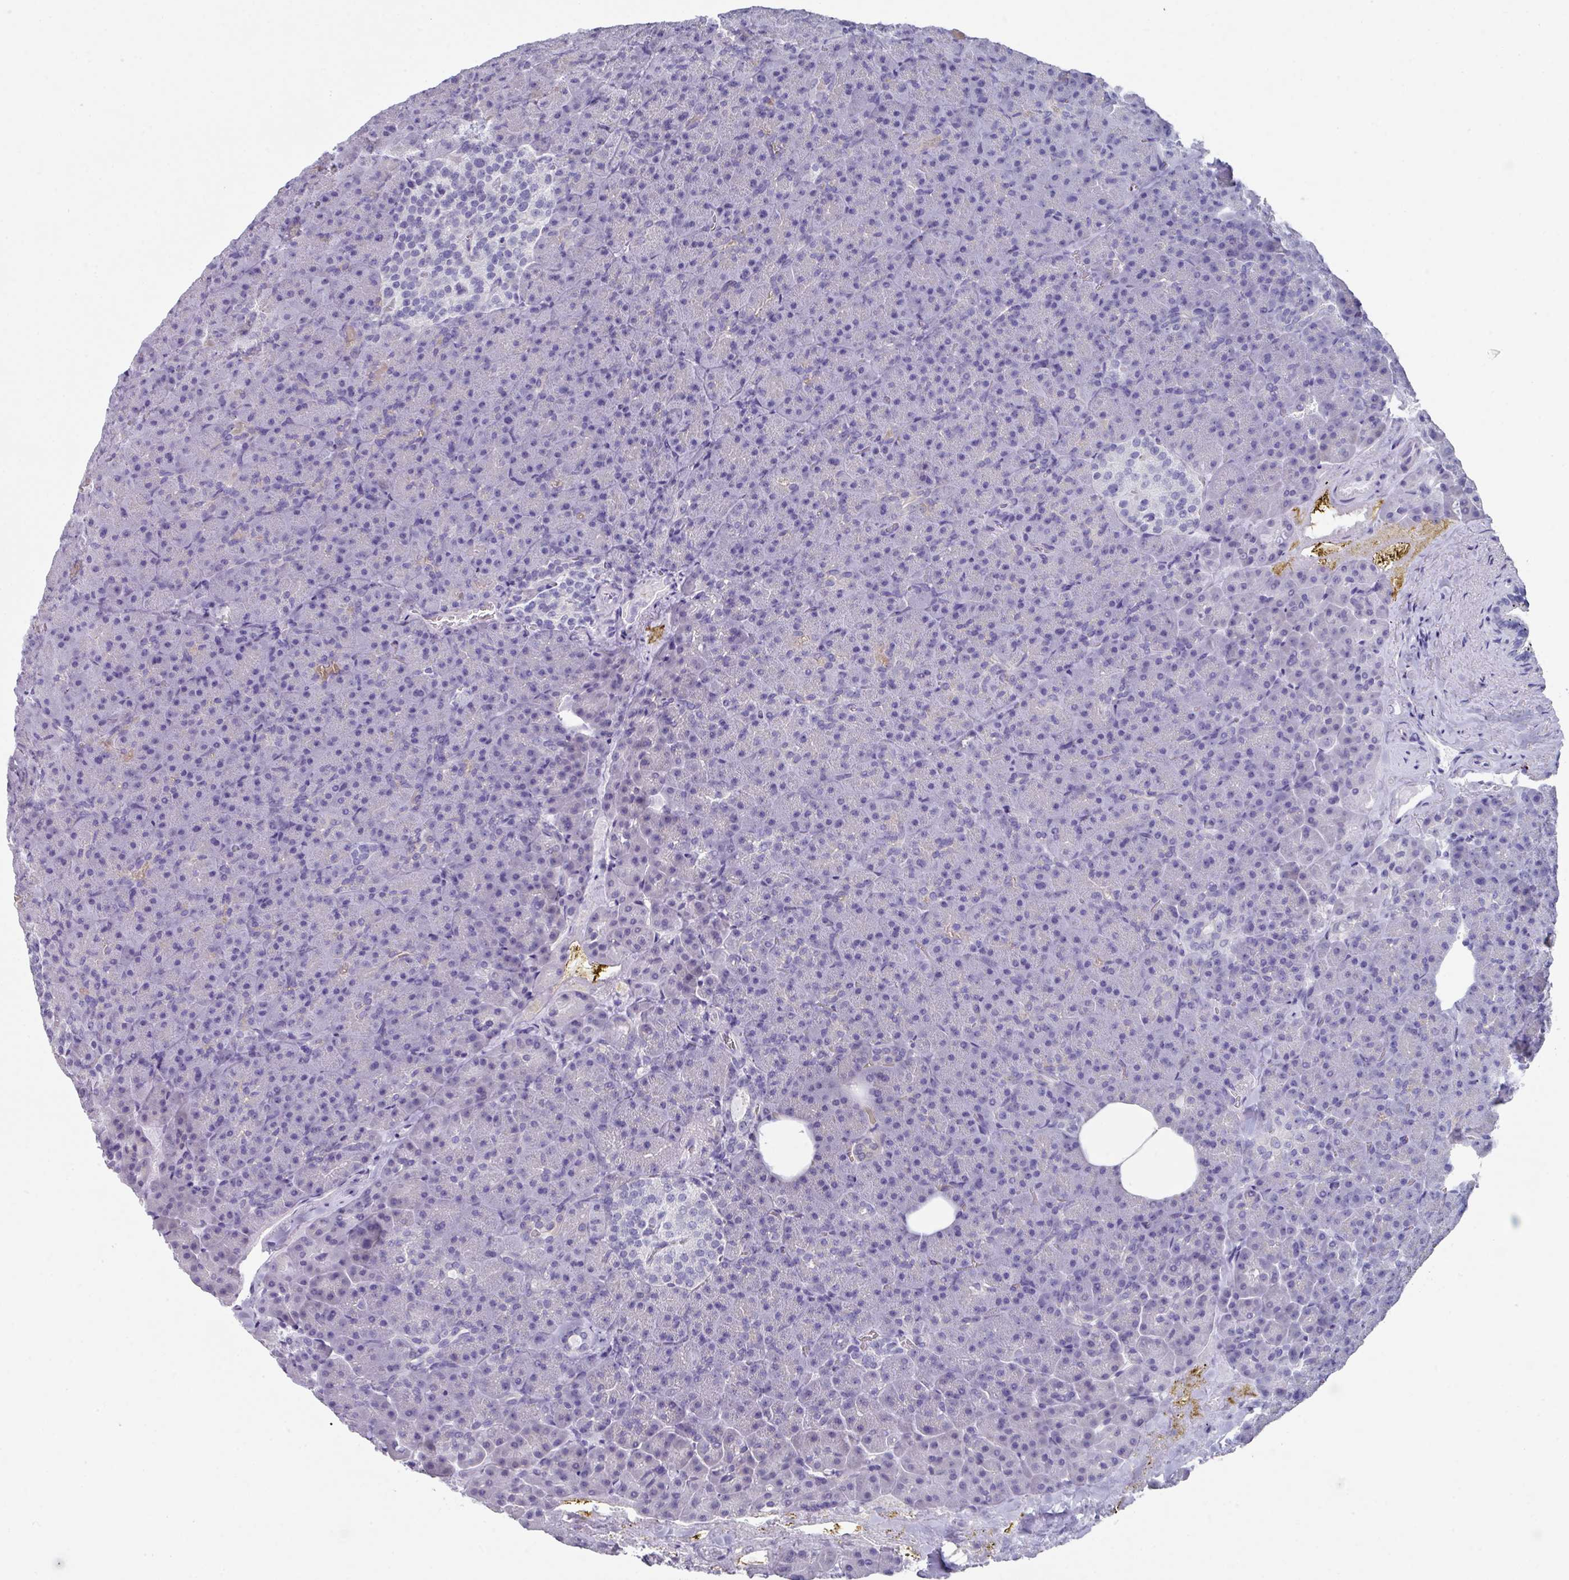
{"staining": {"intensity": "negative", "quantity": "none", "location": "none"}, "tissue": "pancreas", "cell_type": "Exocrine glandular cells", "image_type": "normal", "snomed": [{"axis": "morphology", "description": "Normal tissue, NOS"}, {"axis": "topography", "description": "Pancreas"}], "caption": "Human pancreas stained for a protein using immunohistochemistry displays no positivity in exocrine glandular cells.", "gene": "PEX10", "patient": {"sex": "female", "age": 74}}